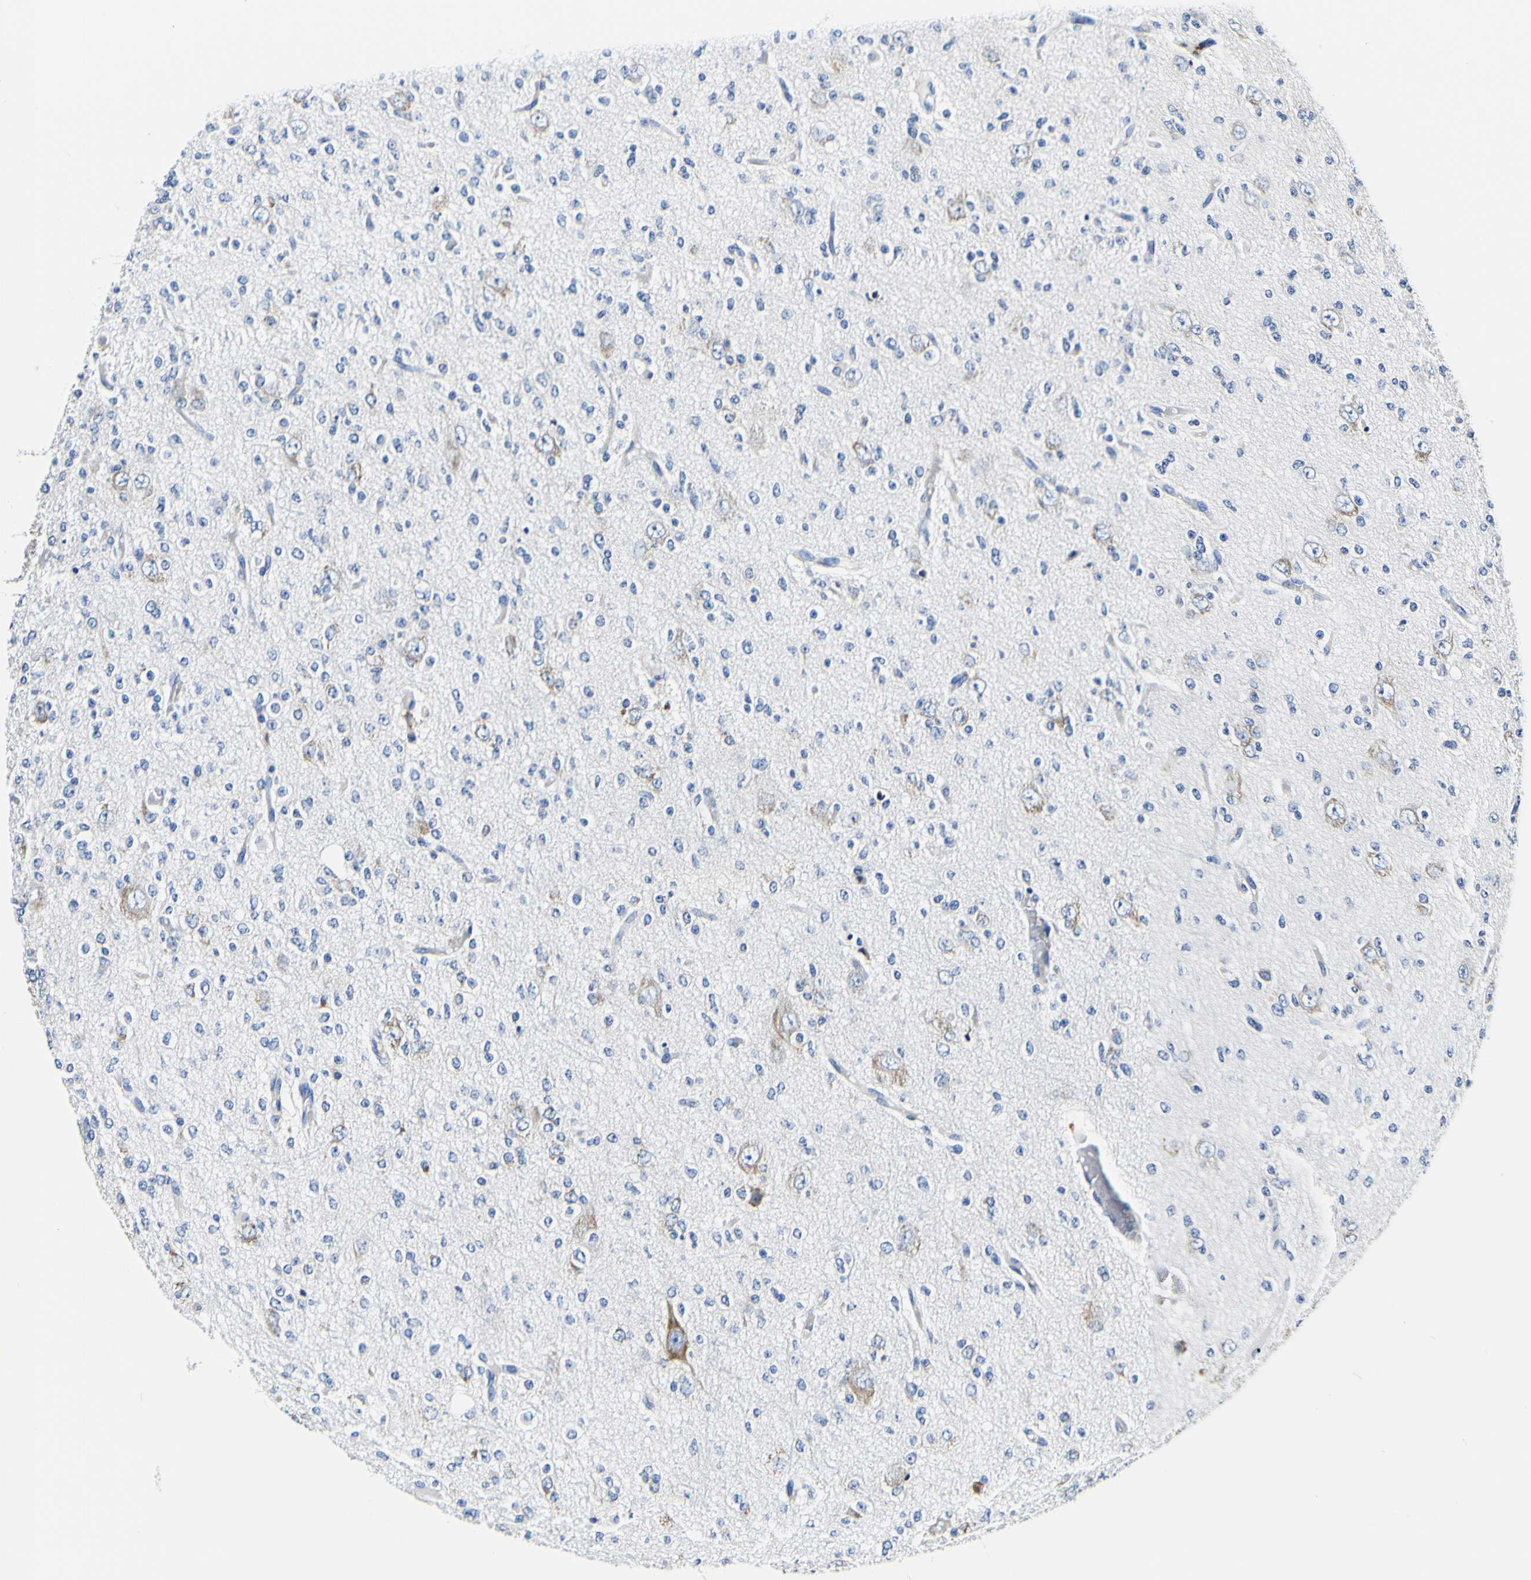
{"staining": {"intensity": "negative", "quantity": "none", "location": "none"}, "tissue": "glioma", "cell_type": "Tumor cells", "image_type": "cancer", "snomed": [{"axis": "morphology", "description": "Glioma, malignant, Low grade"}, {"axis": "topography", "description": "Brain"}], "caption": "High power microscopy histopathology image of an IHC image of glioma, revealing no significant positivity in tumor cells.", "gene": "P4HB", "patient": {"sex": "male", "age": 38}}